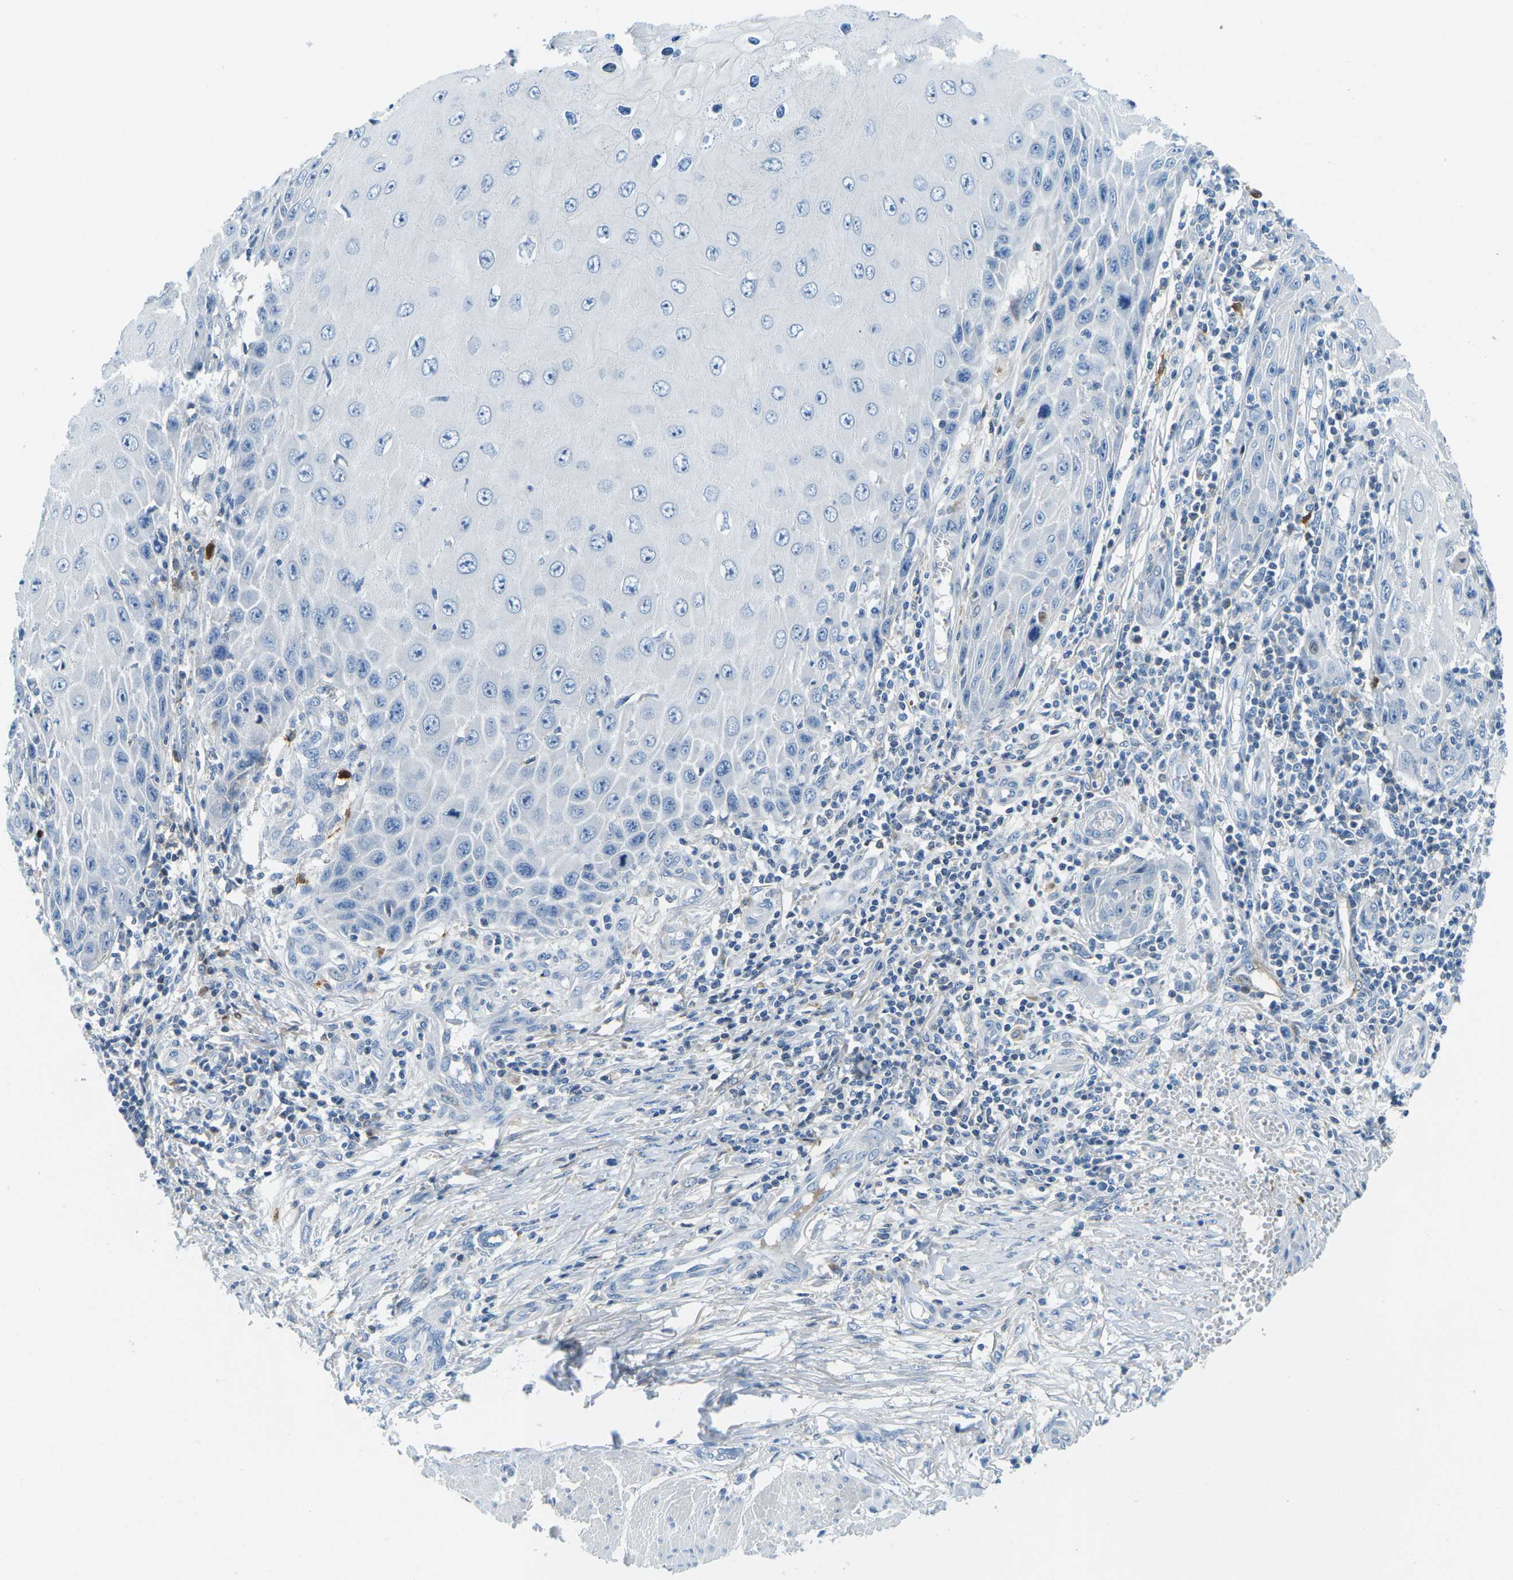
{"staining": {"intensity": "negative", "quantity": "none", "location": "none"}, "tissue": "skin cancer", "cell_type": "Tumor cells", "image_type": "cancer", "snomed": [{"axis": "morphology", "description": "Squamous cell carcinoma, NOS"}, {"axis": "topography", "description": "Skin"}], "caption": "Immunohistochemistry photomicrograph of skin squamous cell carcinoma stained for a protein (brown), which displays no staining in tumor cells.", "gene": "CFB", "patient": {"sex": "female", "age": 73}}